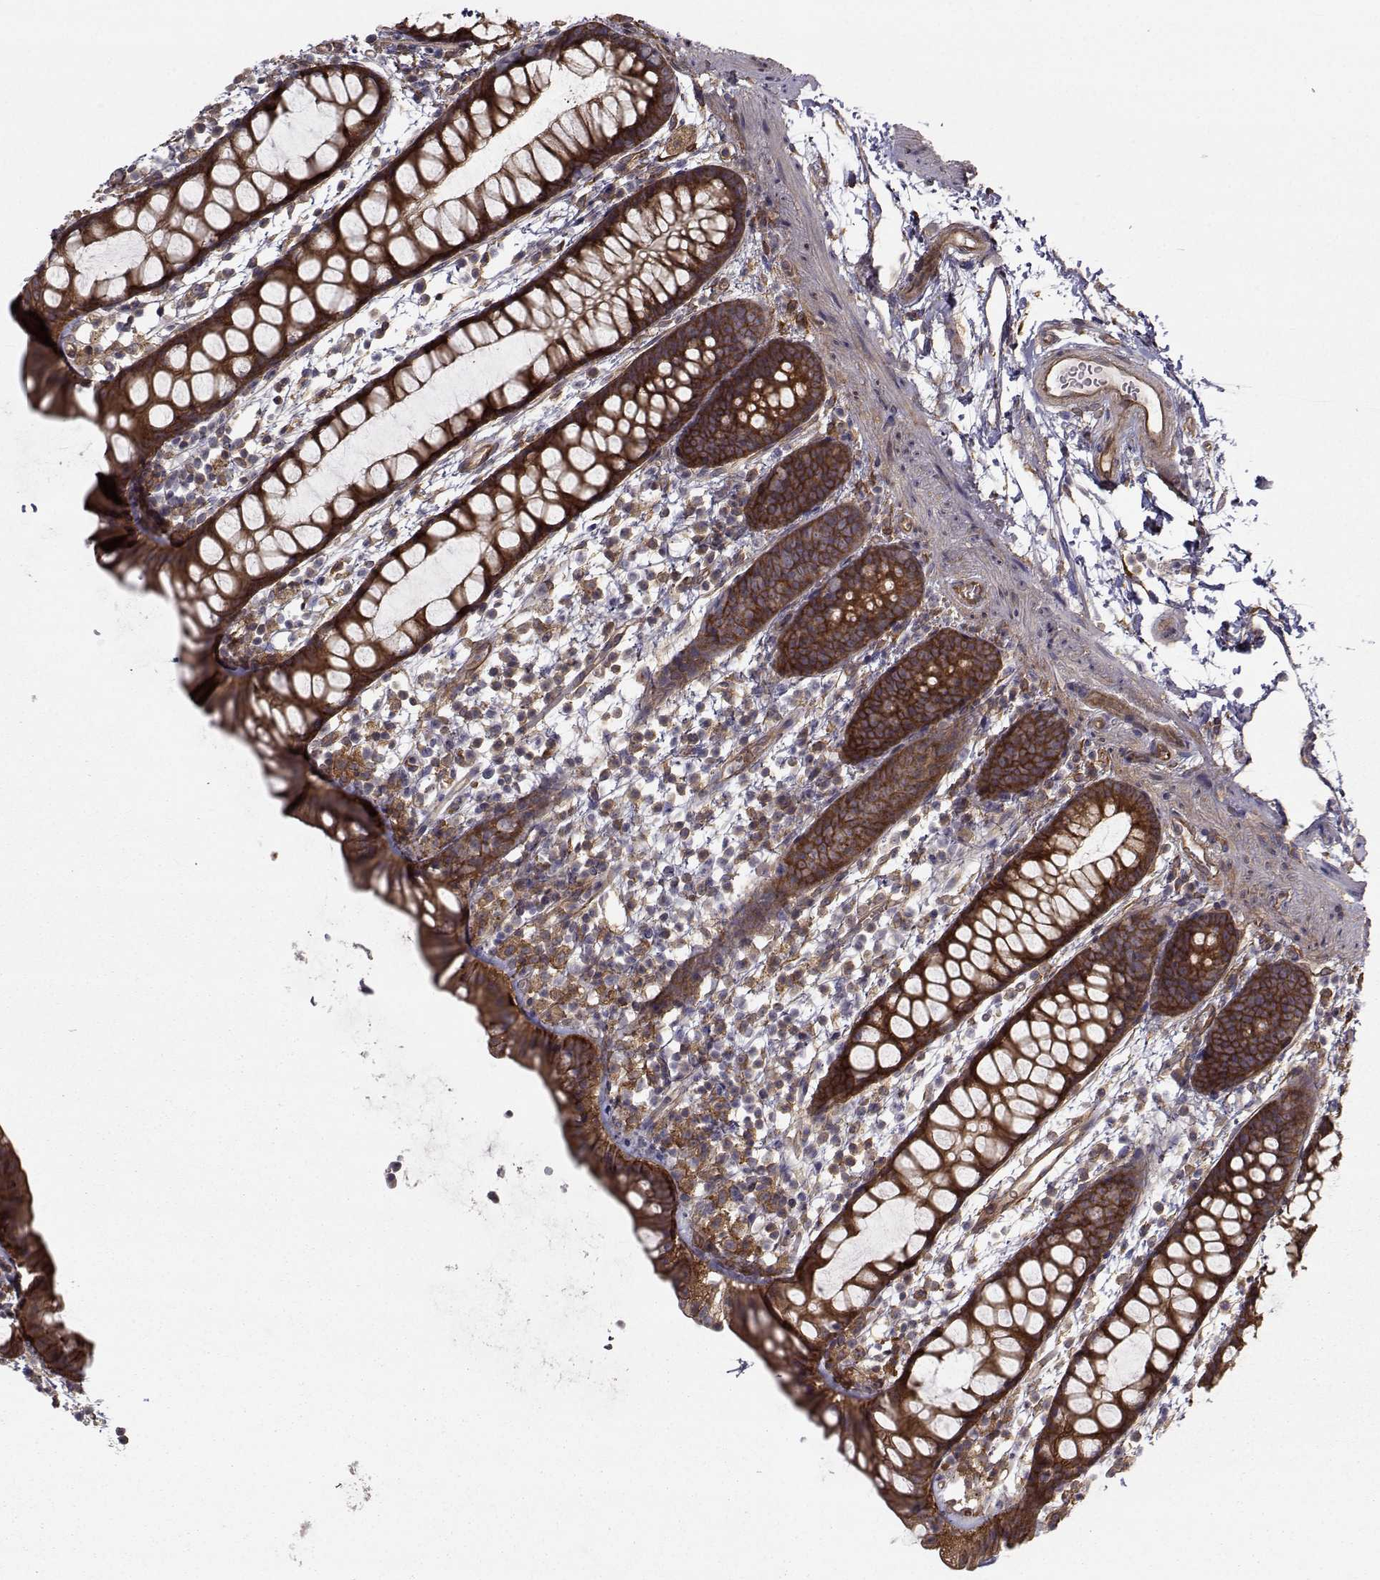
{"staining": {"intensity": "strong", "quantity": ">75%", "location": "cytoplasmic/membranous"}, "tissue": "rectum", "cell_type": "Glandular cells", "image_type": "normal", "snomed": [{"axis": "morphology", "description": "Normal tissue, NOS"}, {"axis": "topography", "description": "Rectum"}], "caption": "This photomicrograph demonstrates unremarkable rectum stained with immunohistochemistry to label a protein in brown. The cytoplasmic/membranous of glandular cells show strong positivity for the protein. Nuclei are counter-stained blue.", "gene": "TRIP10", "patient": {"sex": "male", "age": 57}}